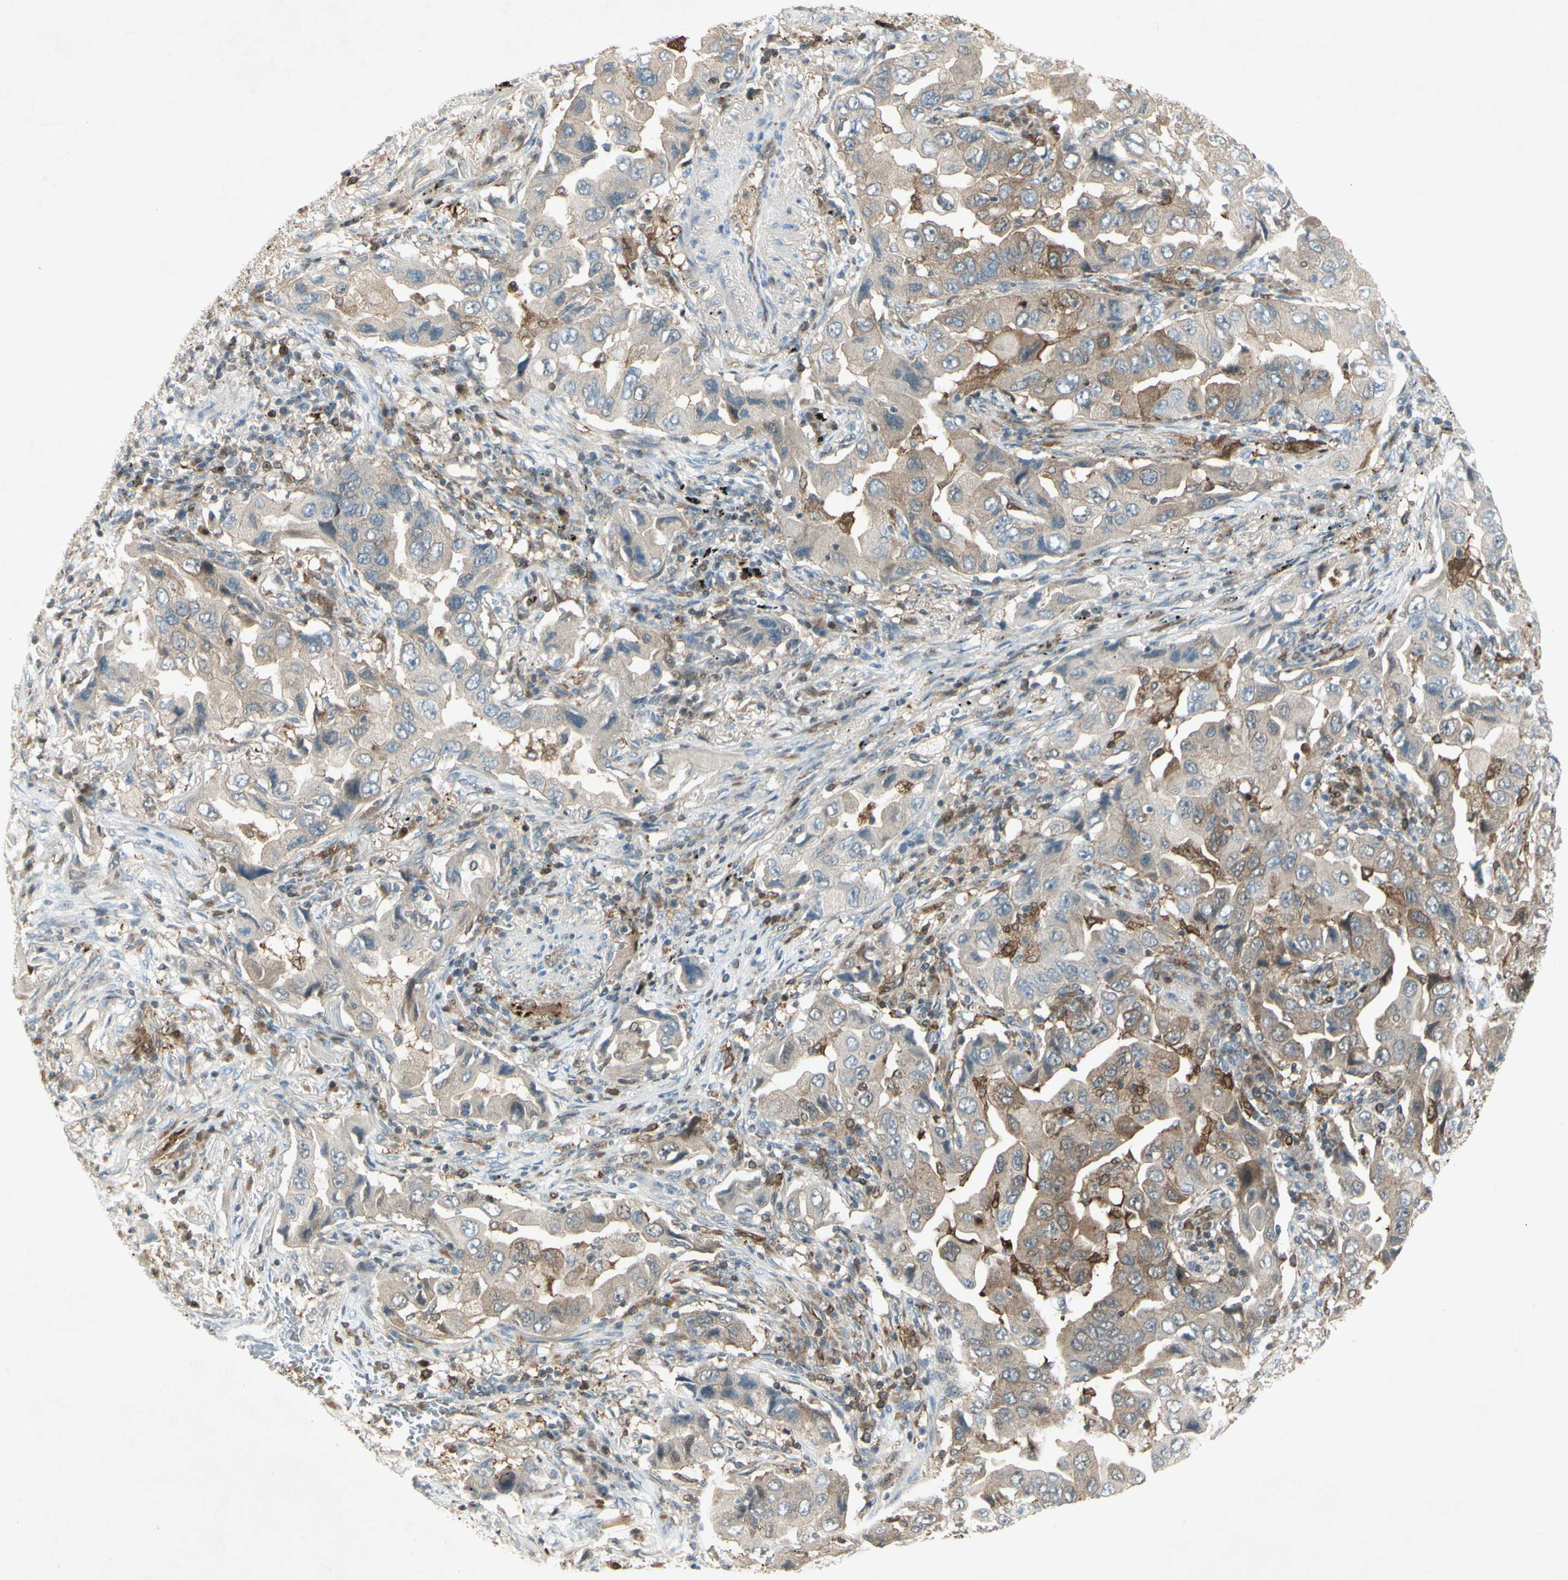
{"staining": {"intensity": "moderate", "quantity": "25%-75%", "location": "cytoplasmic/membranous"}, "tissue": "lung cancer", "cell_type": "Tumor cells", "image_type": "cancer", "snomed": [{"axis": "morphology", "description": "Adenocarcinoma, NOS"}, {"axis": "topography", "description": "Lung"}], "caption": "The histopathology image demonstrates a brown stain indicating the presence of a protein in the cytoplasmic/membranous of tumor cells in adenocarcinoma (lung).", "gene": "C1orf159", "patient": {"sex": "female", "age": 65}}